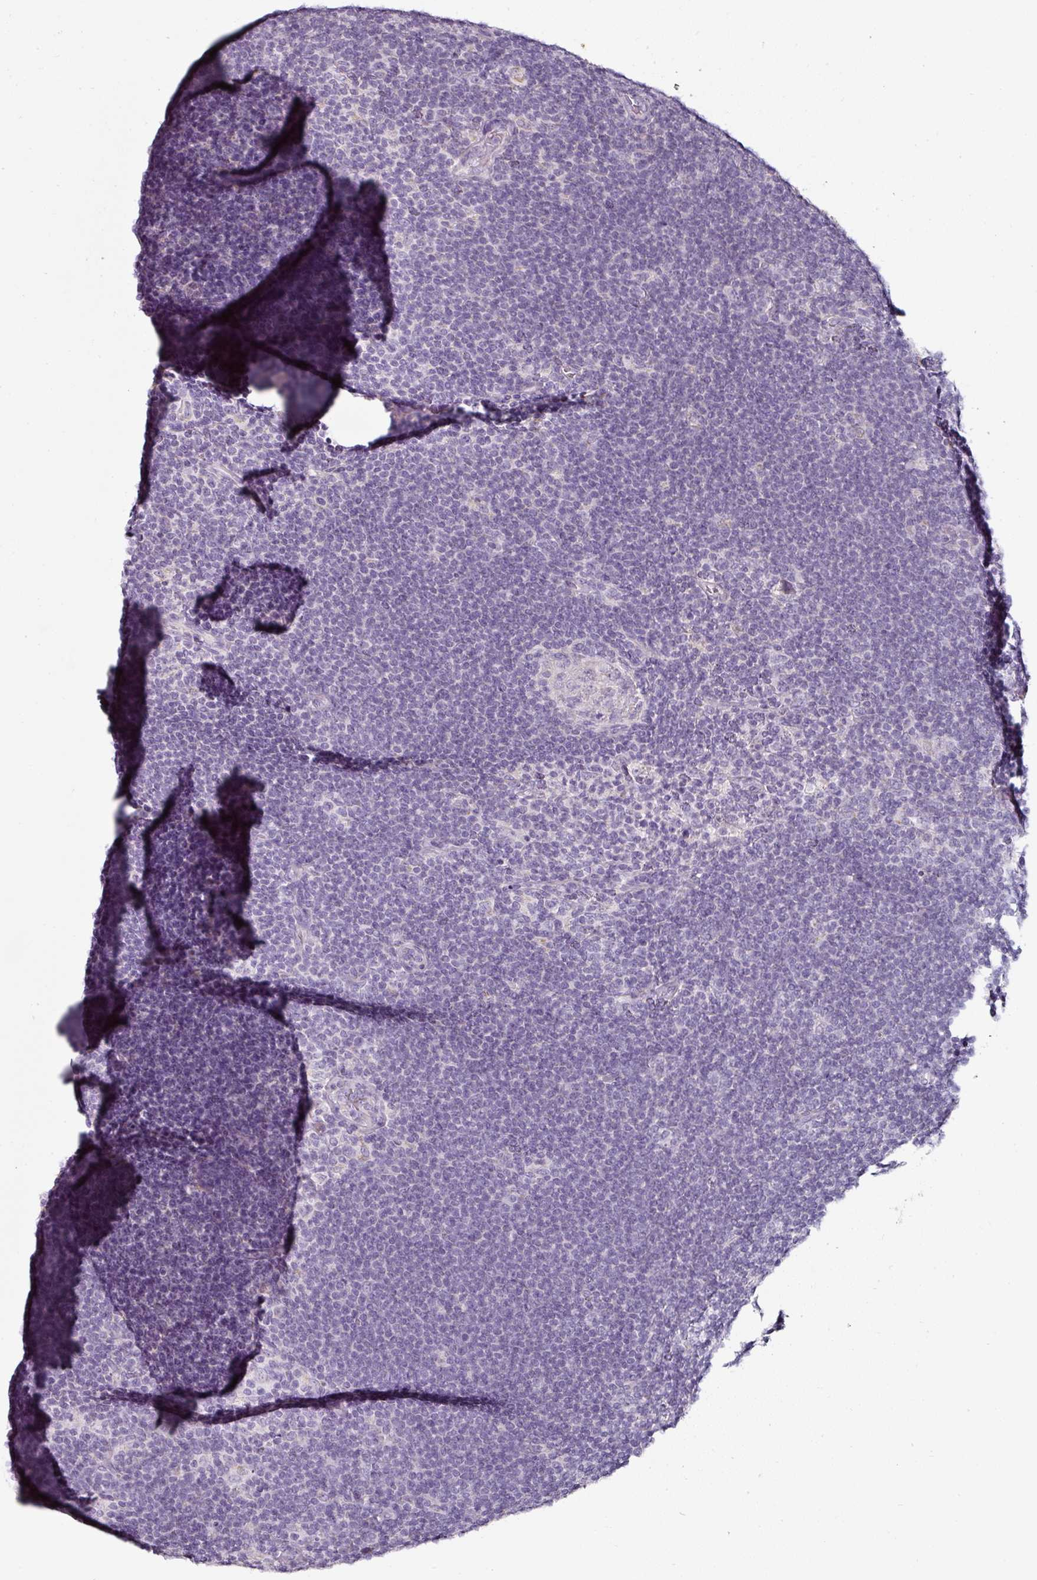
{"staining": {"intensity": "negative", "quantity": "none", "location": "none"}, "tissue": "lymphoma", "cell_type": "Tumor cells", "image_type": "cancer", "snomed": [{"axis": "morphology", "description": "Hodgkin's disease, NOS"}, {"axis": "topography", "description": "Lymph node"}], "caption": "IHC of Hodgkin's disease demonstrates no staining in tumor cells.", "gene": "CAP2", "patient": {"sex": "female", "age": 57}}